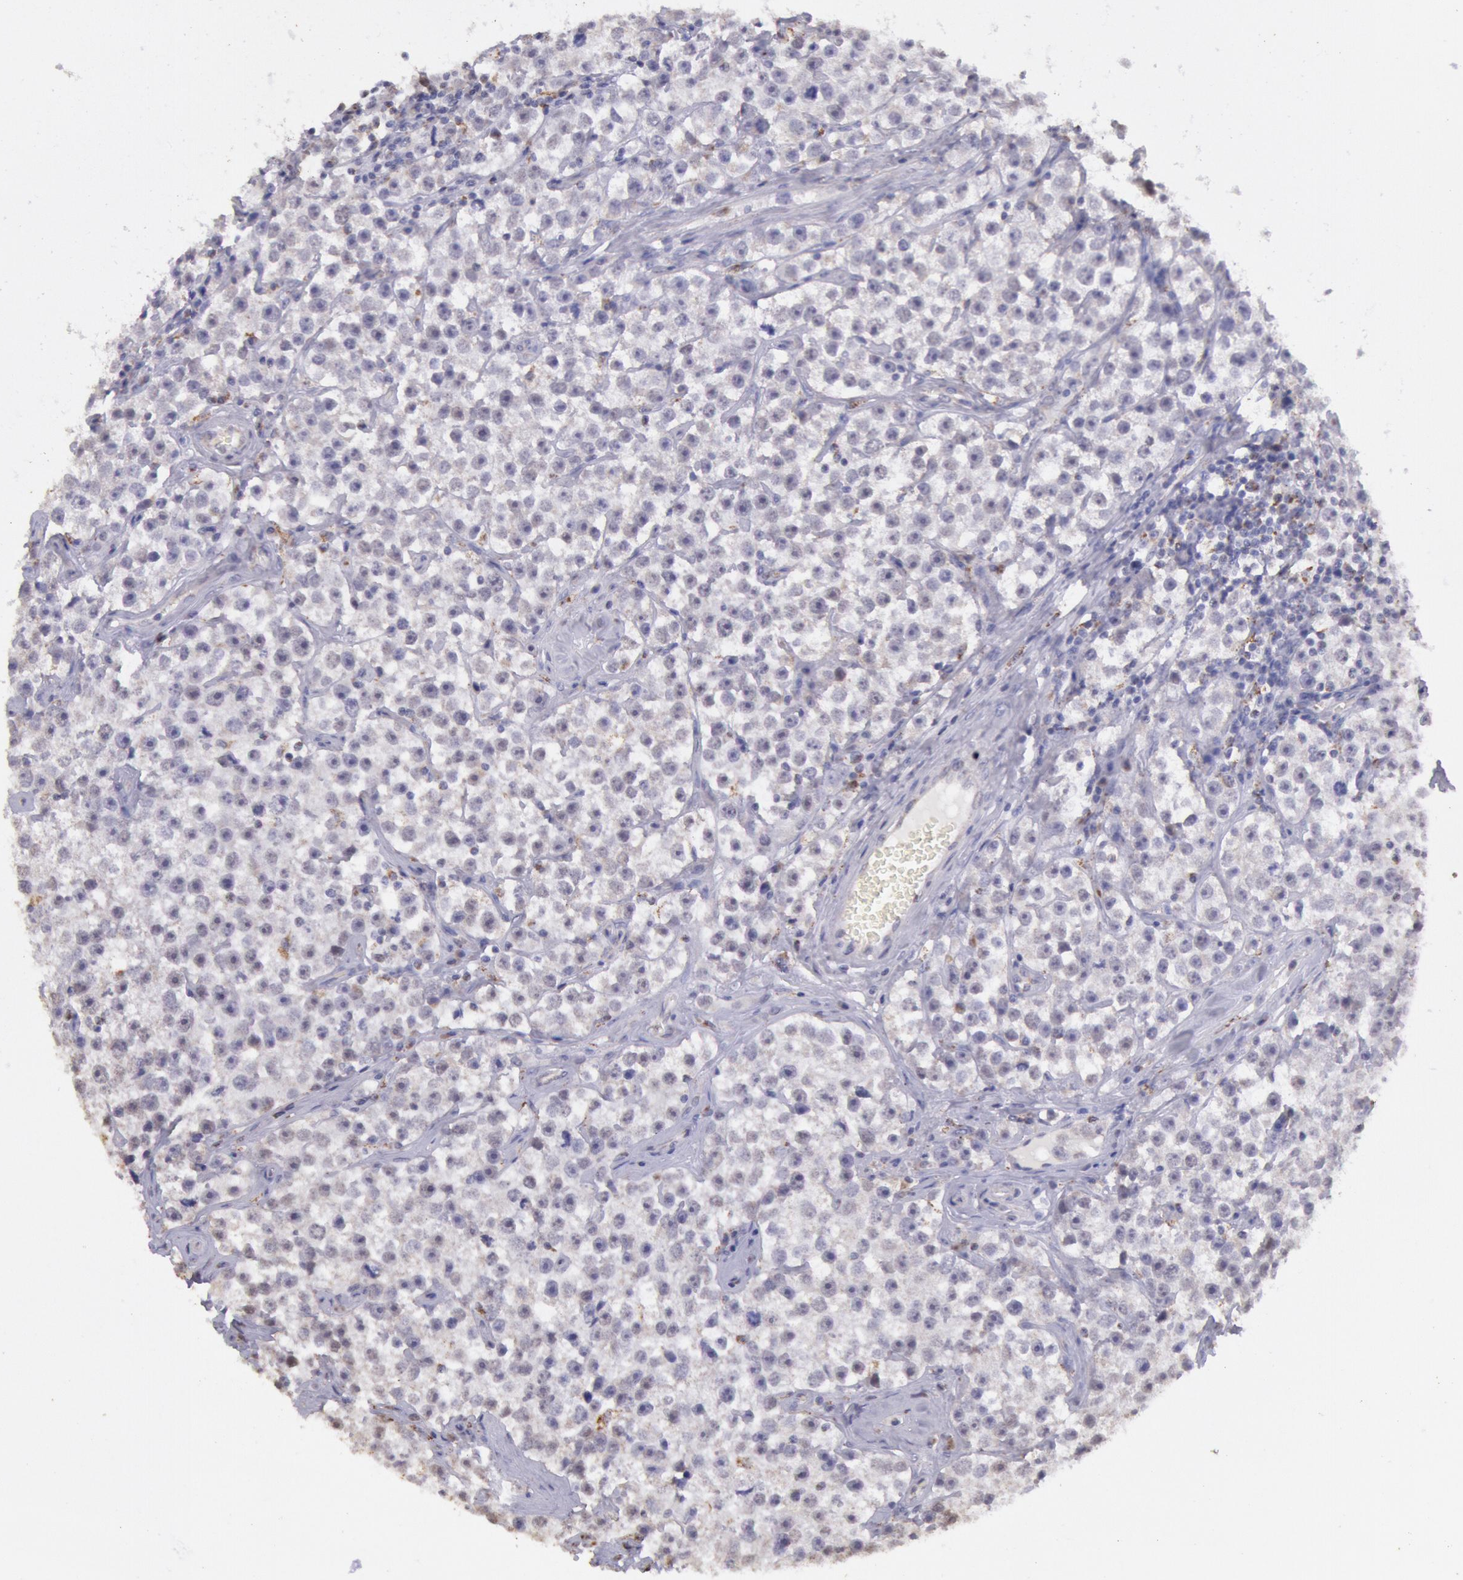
{"staining": {"intensity": "weak", "quantity": "<25%", "location": "cytoplasmic/membranous"}, "tissue": "testis cancer", "cell_type": "Tumor cells", "image_type": "cancer", "snomed": [{"axis": "morphology", "description": "Seminoma, NOS"}, {"axis": "topography", "description": "Testis"}], "caption": "There is no significant expression in tumor cells of seminoma (testis).", "gene": "FRMD6", "patient": {"sex": "male", "age": 32}}